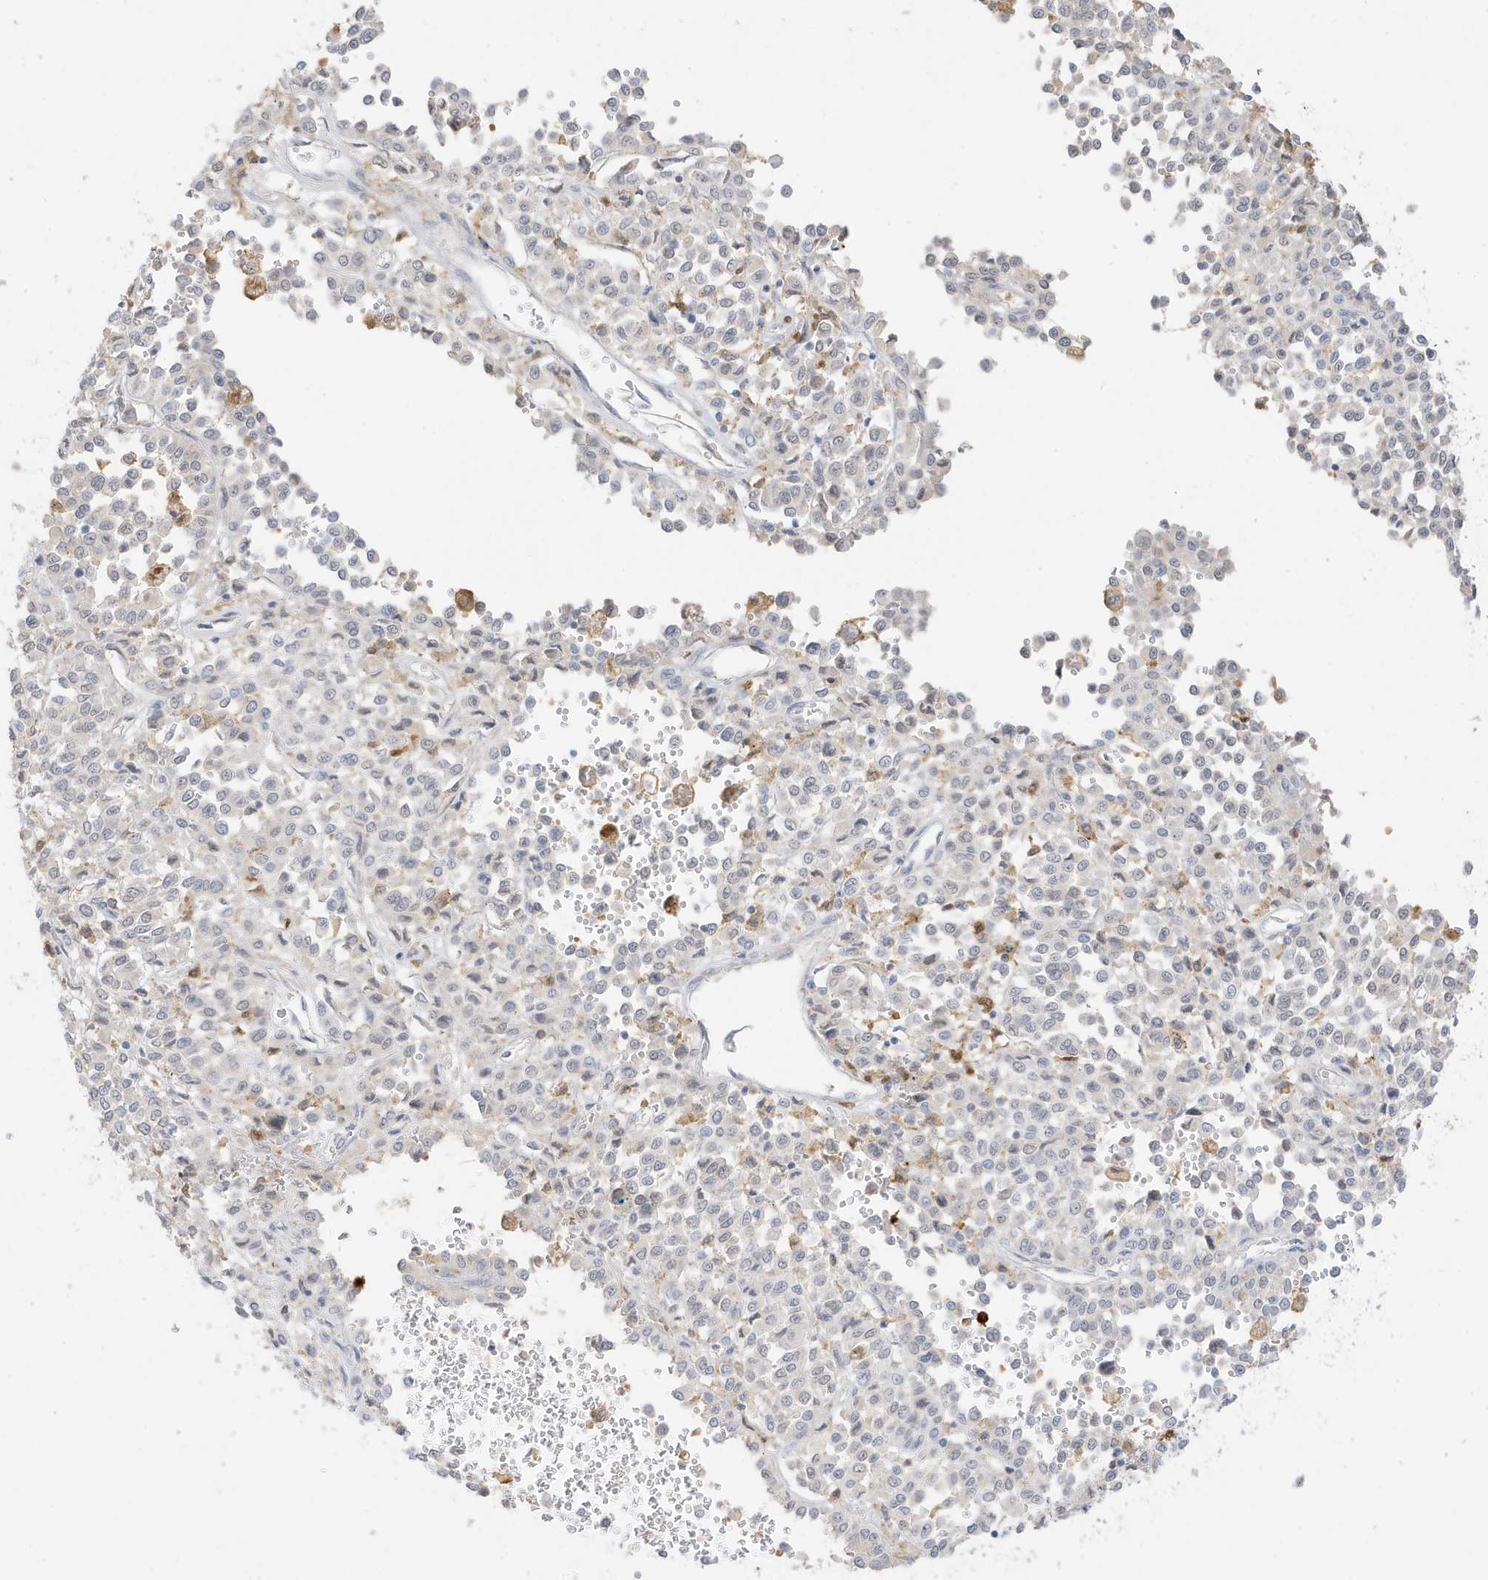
{"staining": {"intensity": "negative", "quantity": "none", "location": "none"}, "tissue": "melanoma", "cell_type": "Tumor cells", "image_type": "cancer", "snomed": [{"axis": "morphology", "description": "Malignant melanoma, Metastatic site"}, {"axis": "topography", "description": "Pancreas"}], "caption": "This is an IHC micrograph of malignant melanoma (metastatic site). There is no staining in tumor cells.", "gene": "GCA", "patient": {"sex": "female", "age": 30}}